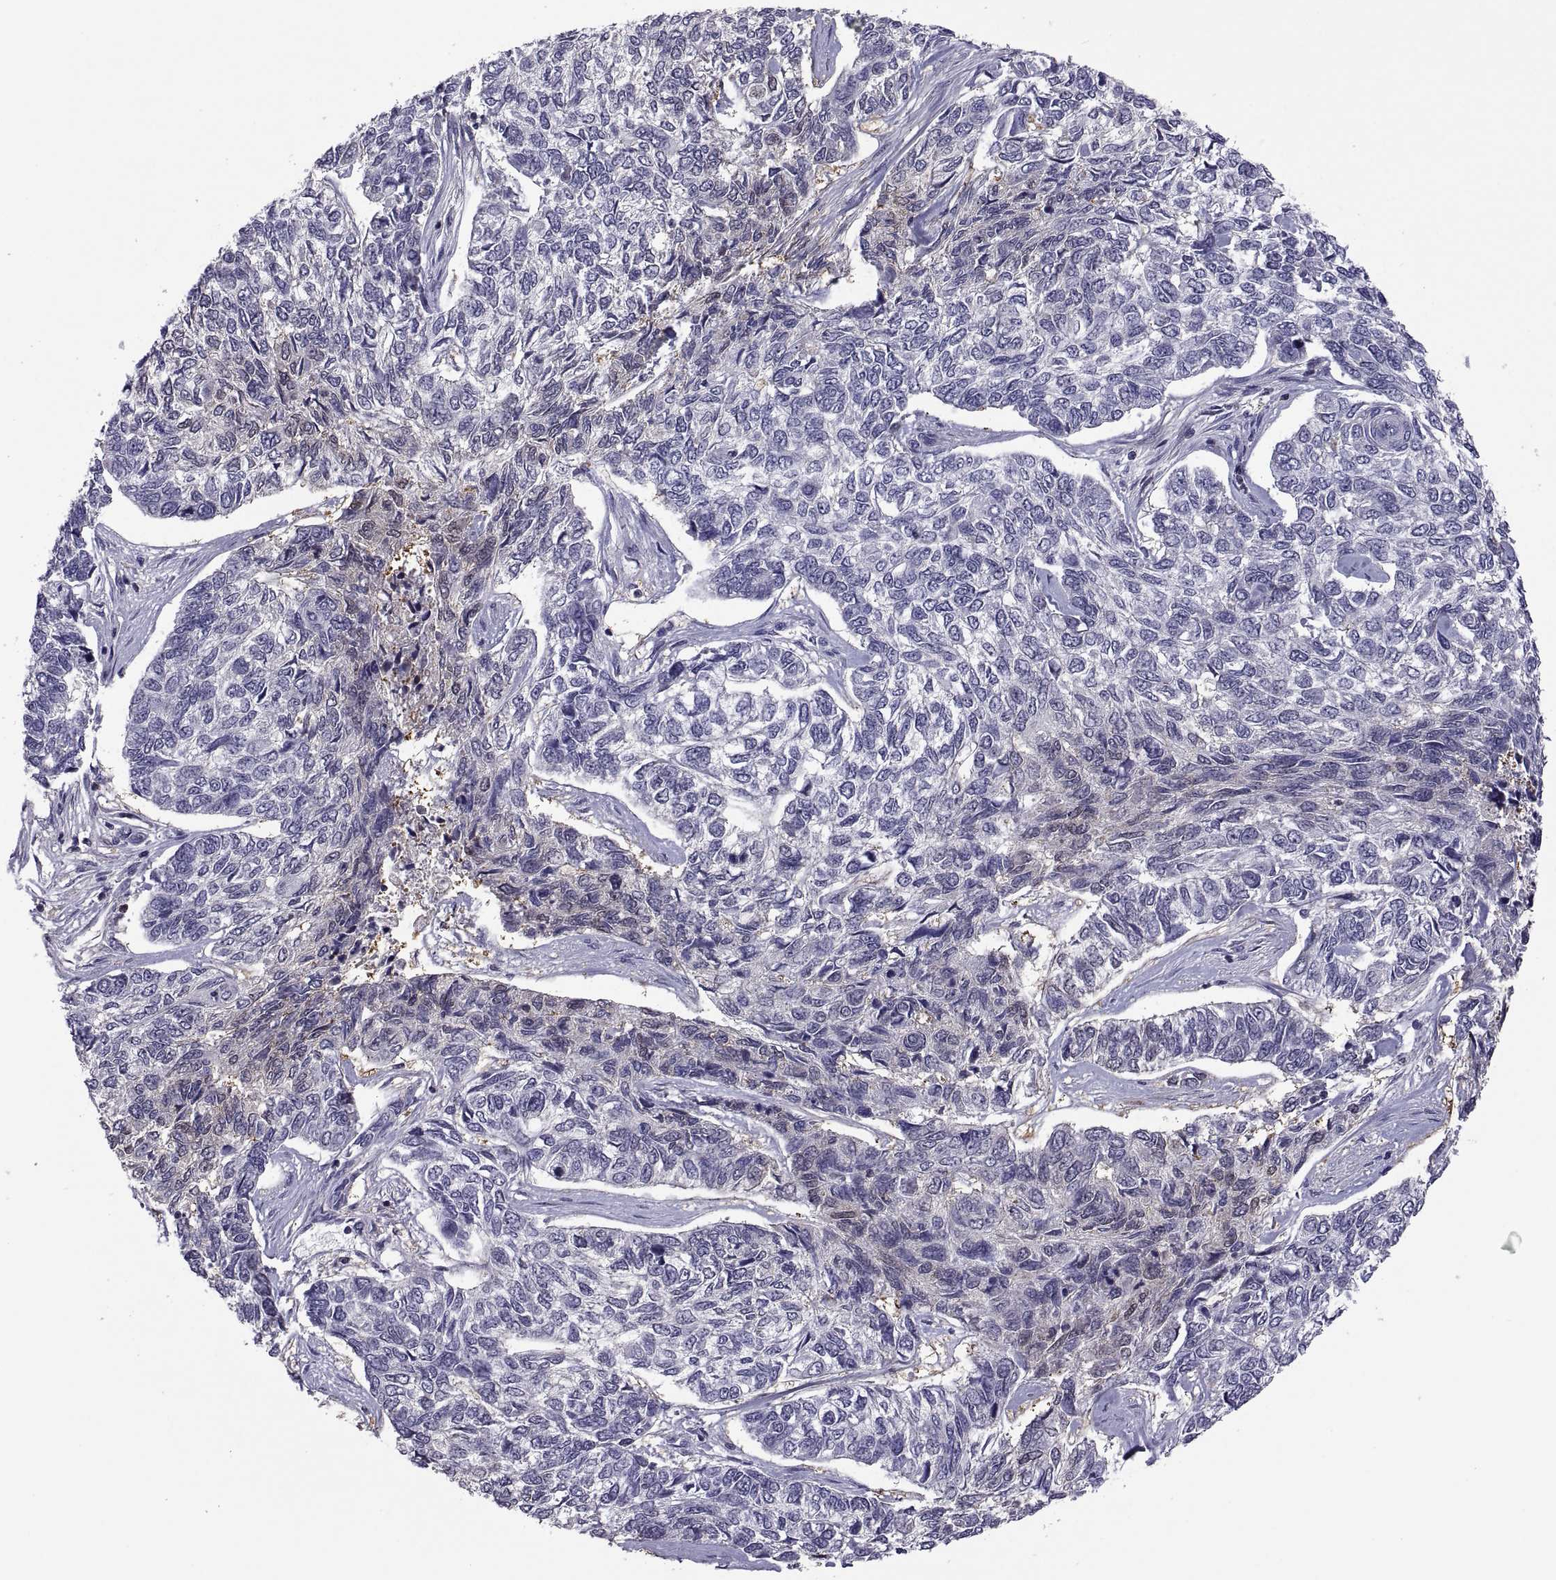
{"staining": {"intensity": "negative", "quantity": "none", "location": "none"}, "tissue": "skin cancer", "cell_type": "Tumor cells", "image_type": "cancer", "snomed": [{"axis": "morphology", "description": "Basal cell carcinoma"}, {"axis": "topography", "description": "Skin"}], "caption": "Immunohistochemistry (IHC) image of neoplastic tissue: skin cancer stained with DAB (3,3'-diaminobenzidine) exhibits no significant protein expression in tumor cells.", "gene": "FGF9", "patient": {"sex": "female", "age": 65}}